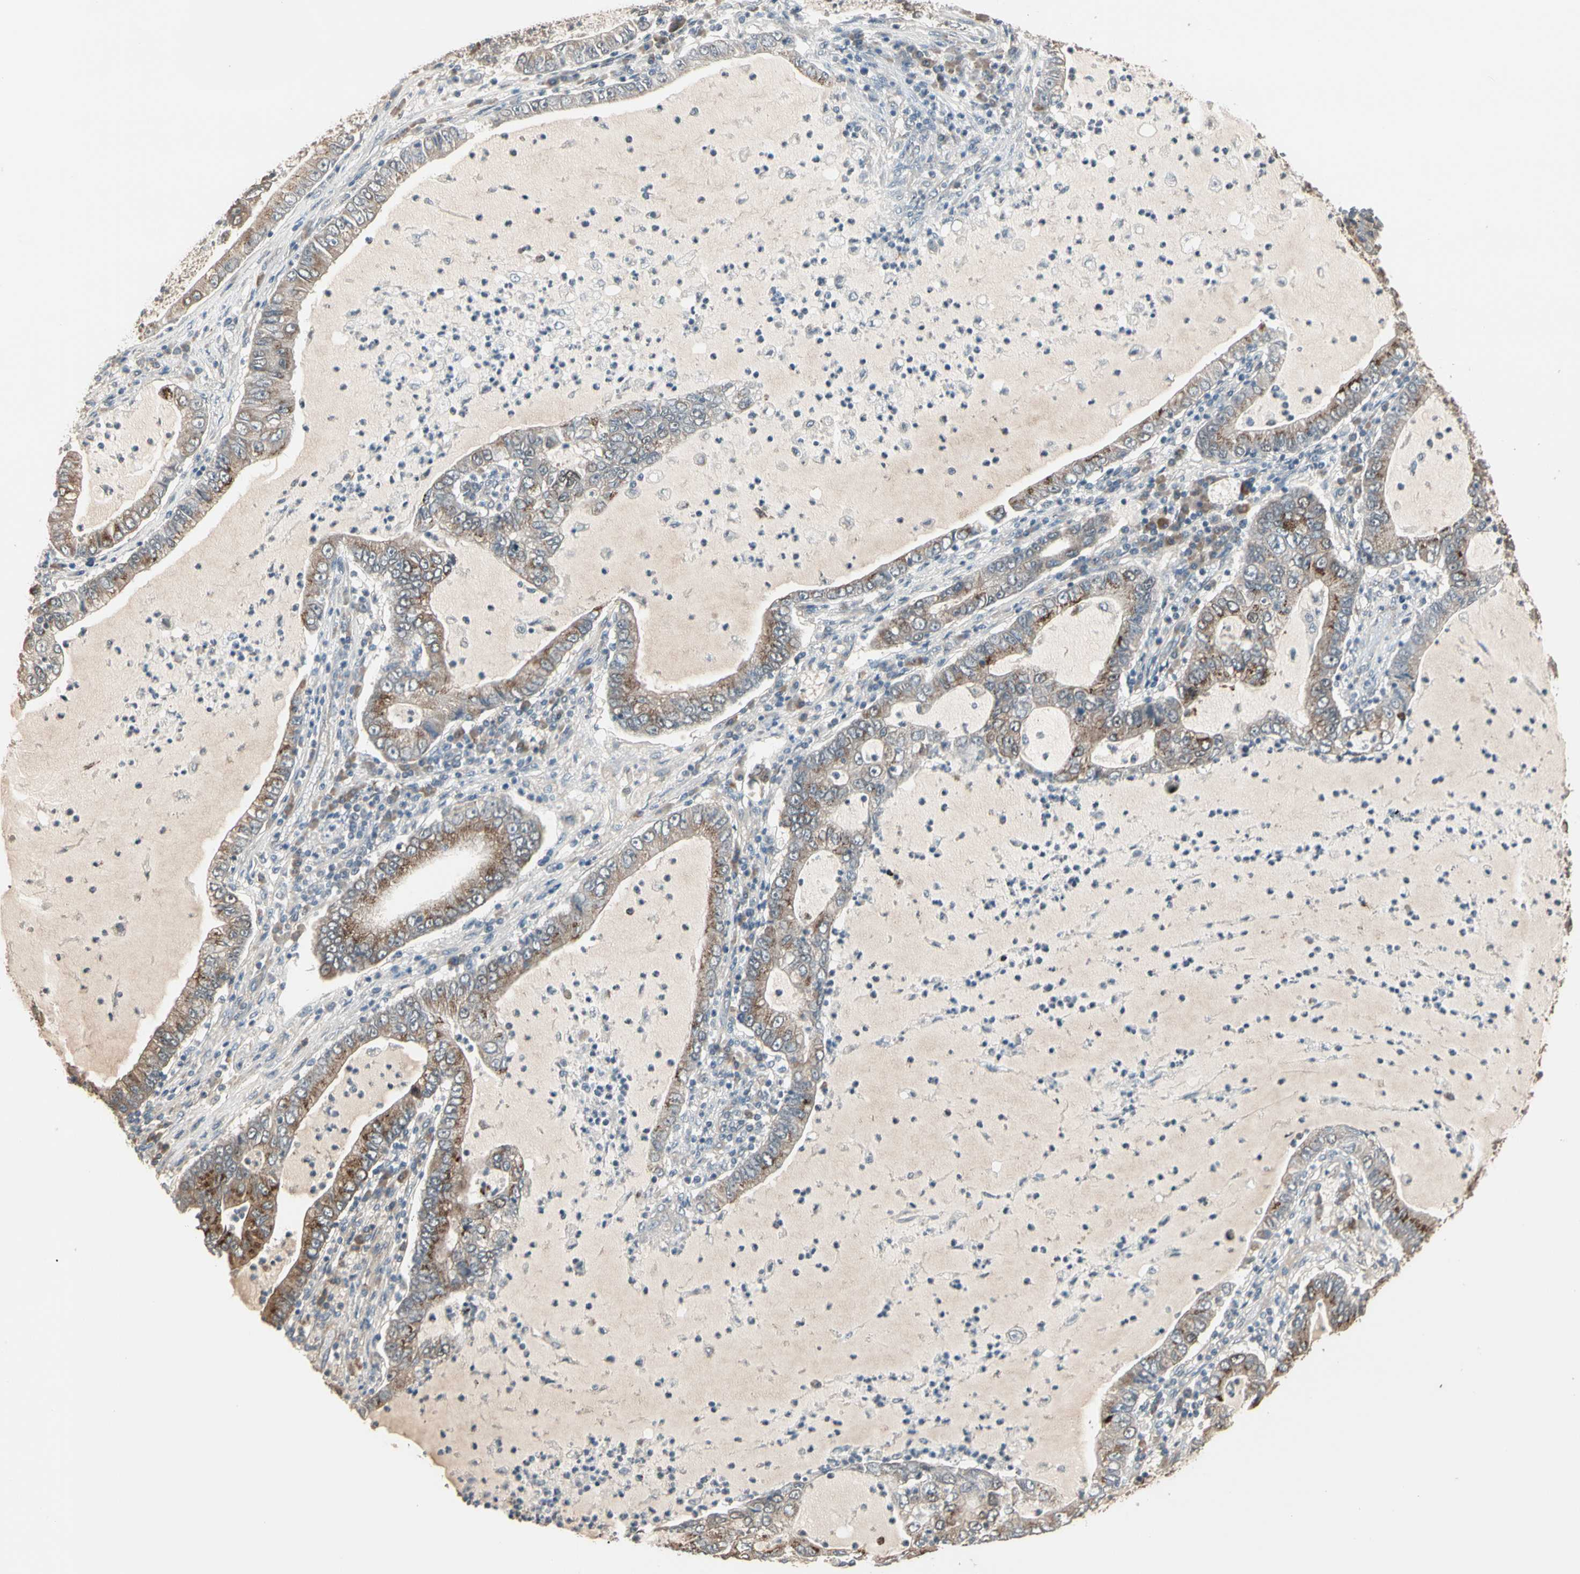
{"staining": {"intensity": "moderate", "quantity": "<25%", "location": "cytoplasmic/membranous"}, "tissue": "lung cancer", "cell_type": "Tumor cells", "image_type": "cancer", "snomed": [{"axis": "morphology", "description": "Adenocarcinoma, NOS"}, {"axis": "topography", "description": "Lung"}], "caption": "Lung cancer (adenocarcinoma) stained with a protein marker demonstrates moderate staining in tumor cells.", "gene": "GALNT3", "patient": {"sex": "female", "age": 51}}